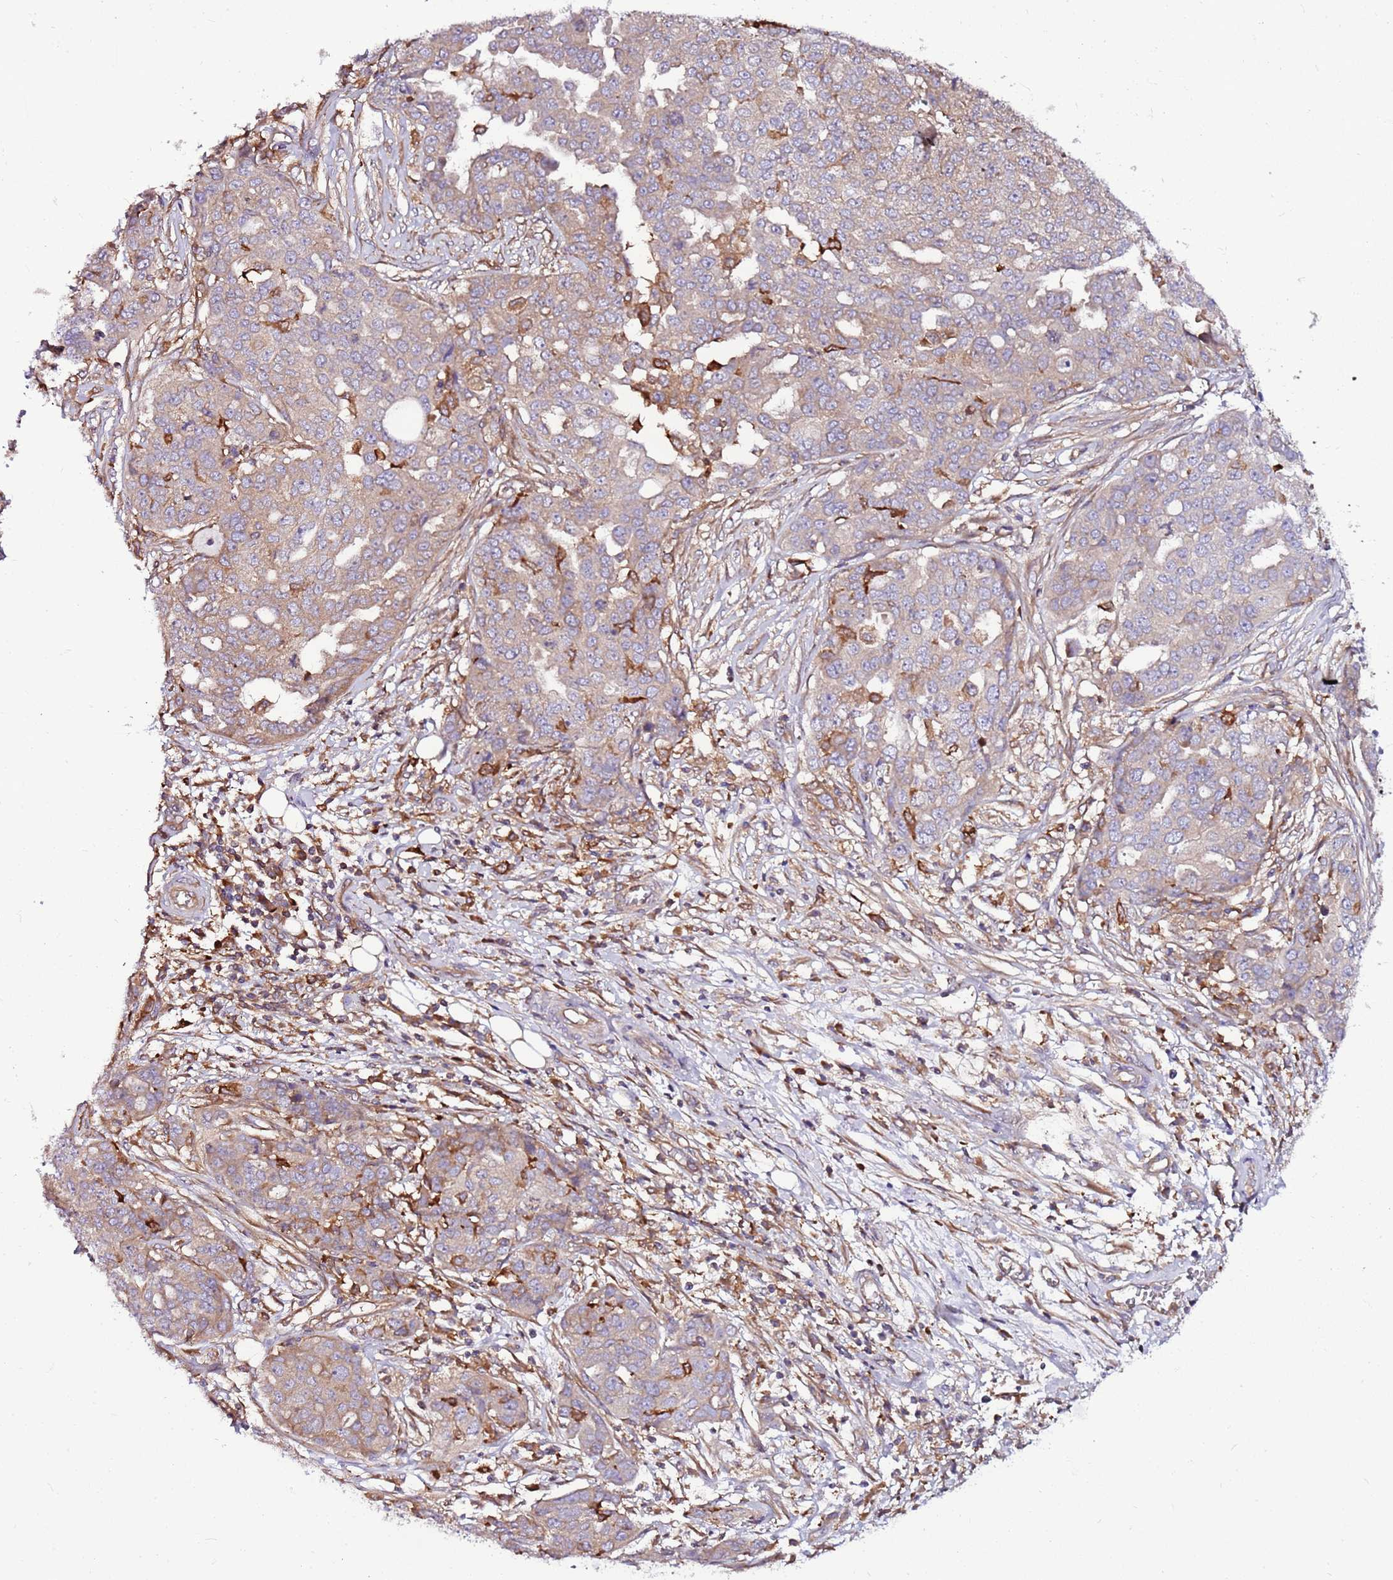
{"staining": {"intensity": "weak", "quantity": "25%-75%", "location": "cytoplasmic/membranous"}, "tissue": "ovarian cancer", "cell_type": "Tumor cells", "image_type": "cancer", "snomed": [{"axis": "morphology", "description": "Cystadenocarcinoma, serous, NOS"}, {"axis": "topography", "description": "Soft tissue"}, {"axis": "topography", "description": "Ovary"}], "caption": "IHC of ovarian serous cystadenocarcinoma demonstrates low levels of weak cytoplasmic/membranous positivity in about 25%-75% of tumor cells. (Brightfield microscopy of DAB IHC at high magnification).", "gene": "ATXN2L", "patient": {"sex": "female", "age": 57}}